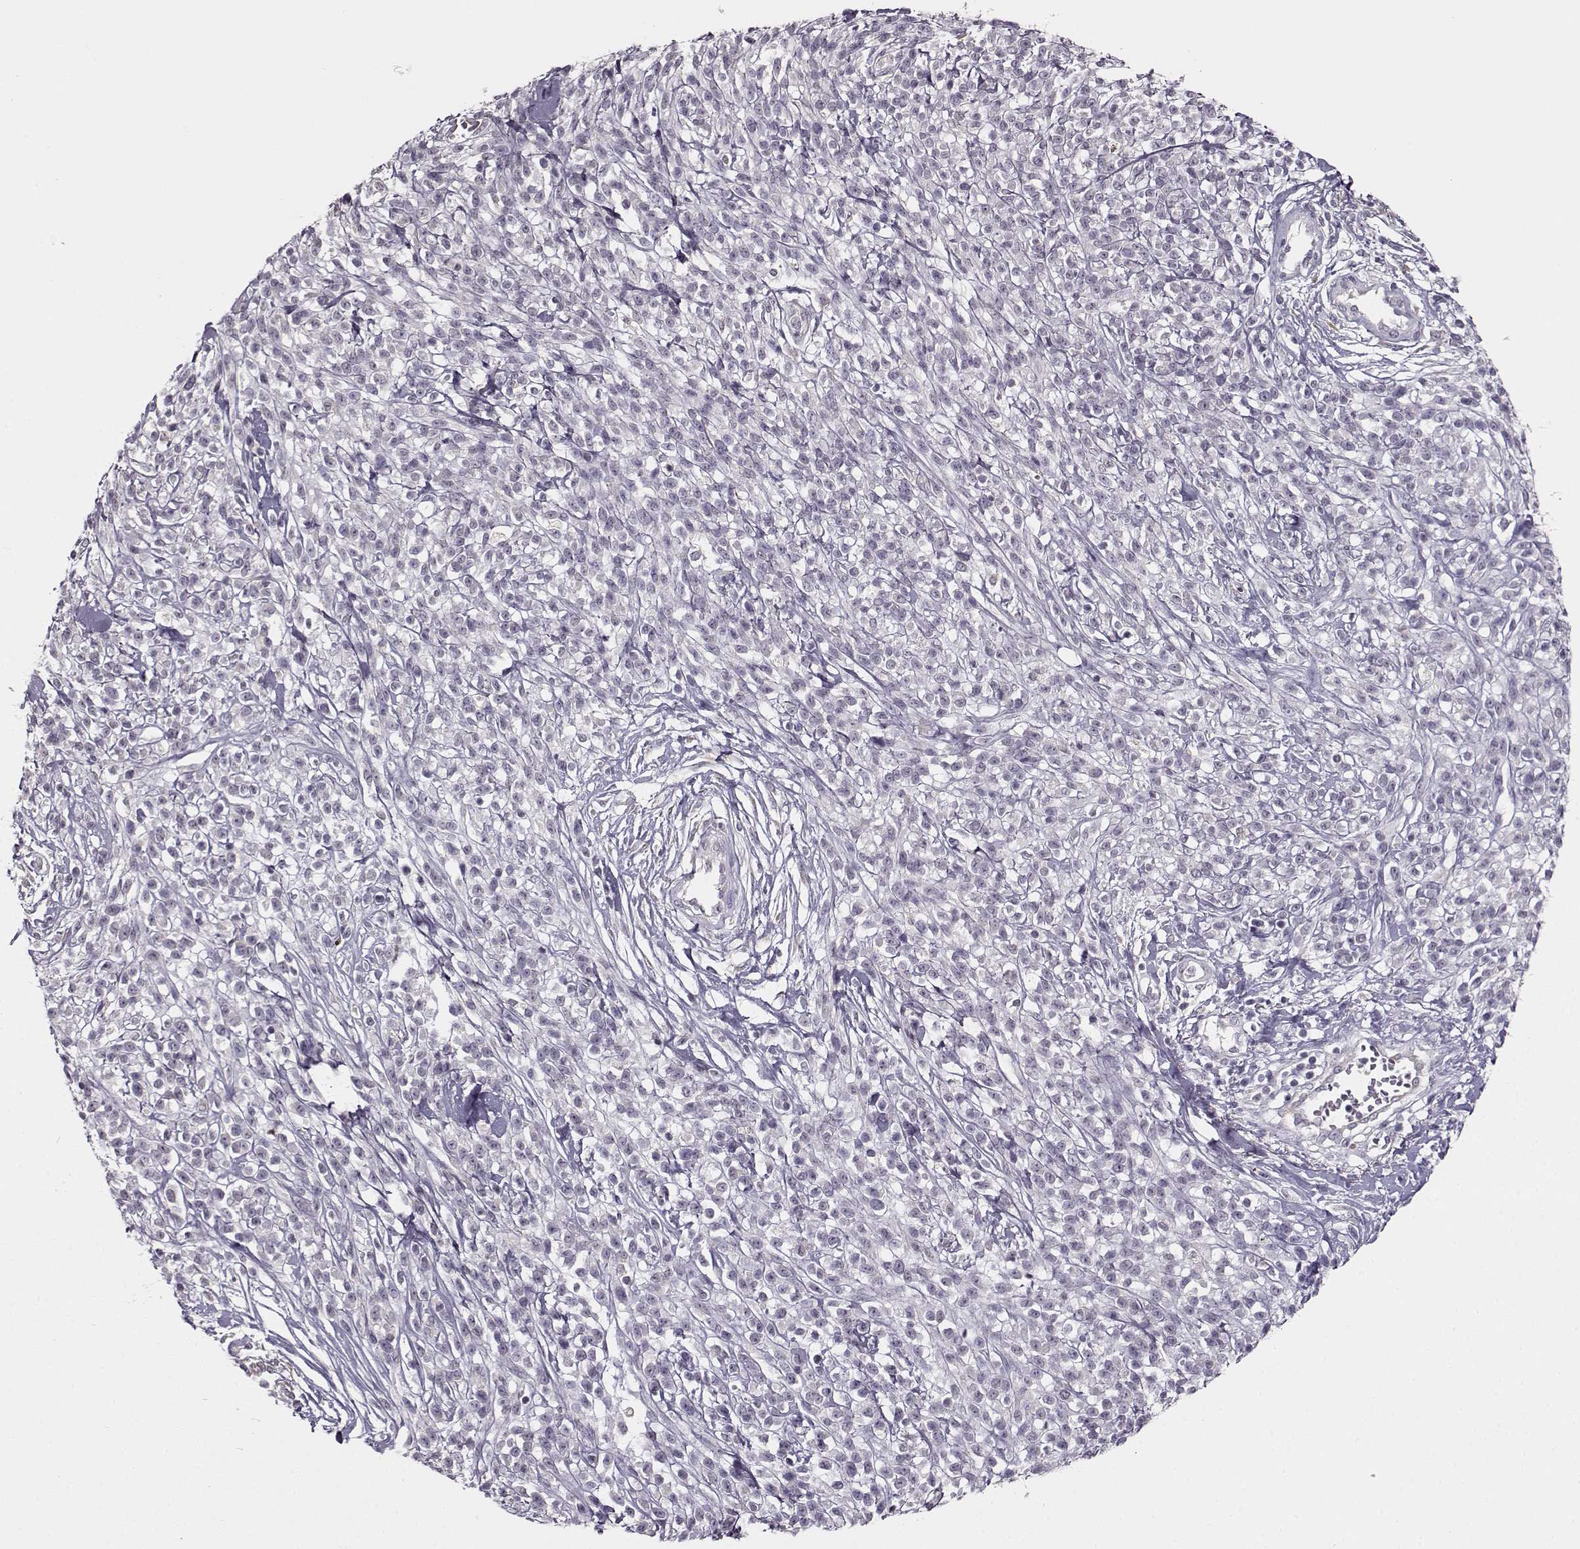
{"staining": {"intensity": "negative", "quantity": "none", "location": "none"}, "tissue": "melanoma", "cell_type": "Tumor cells", "image_type": "cancer", "snomed": [{"axis": "morphology", "description": "Malignant melanoma, NOS"}, {"axis": "topography", "description": "Skin"}, {"axis": "topography", "description": "Skin of trunk"}], "caption": "An IHC image of melanoma is shown. There is no staining in tumor cells of melanoma. (Stains: DAB IHC with hematoxylin counter stain, Microscopy: brightfield microscopy at high magnification).", "gene": "MAP6D1", "patient": {"sex": "male", "age": 74}}